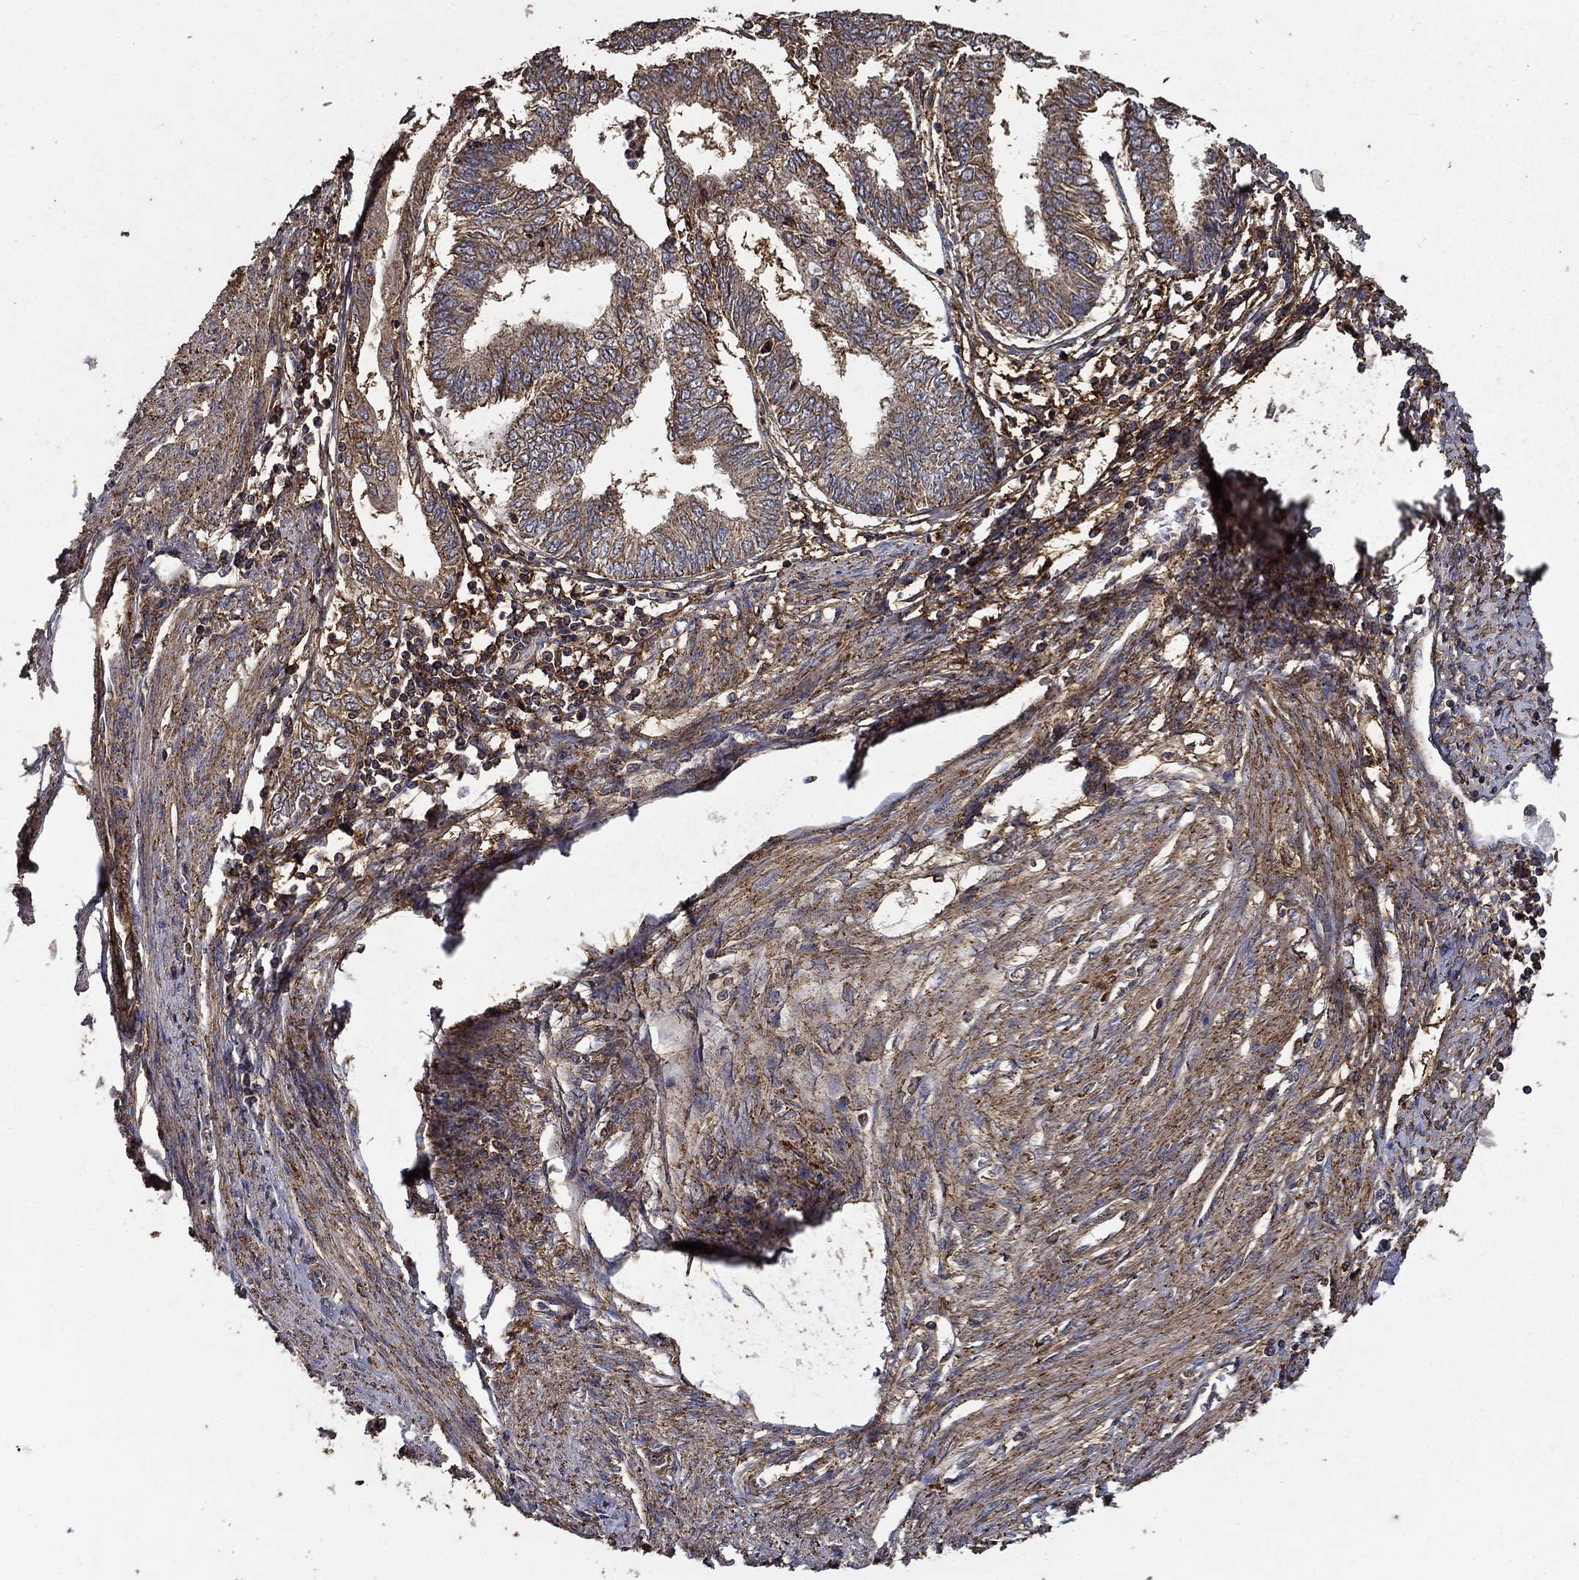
{"staining": {"intensity": "moderate", "quantity": "25%-75%", "location": "cytoplasmic/membranous"}, "tissue": "endometrial cancer", "cell_type": "Tumor cells", "image_type": "cancer", "snomed": [{"axis": "morphology", "description": "Adenocarcinoma, NOS"}, {"axis": "topography", "description": "Endometrium"}], "caption": "Moderate cytoplasmic/membranous expression is present in about 25%-75% of tumor cells in endometrial cancer (adenocarcinoma).", "gene": "IFRD1", "patient": {"sex": "female", "age": 68}}